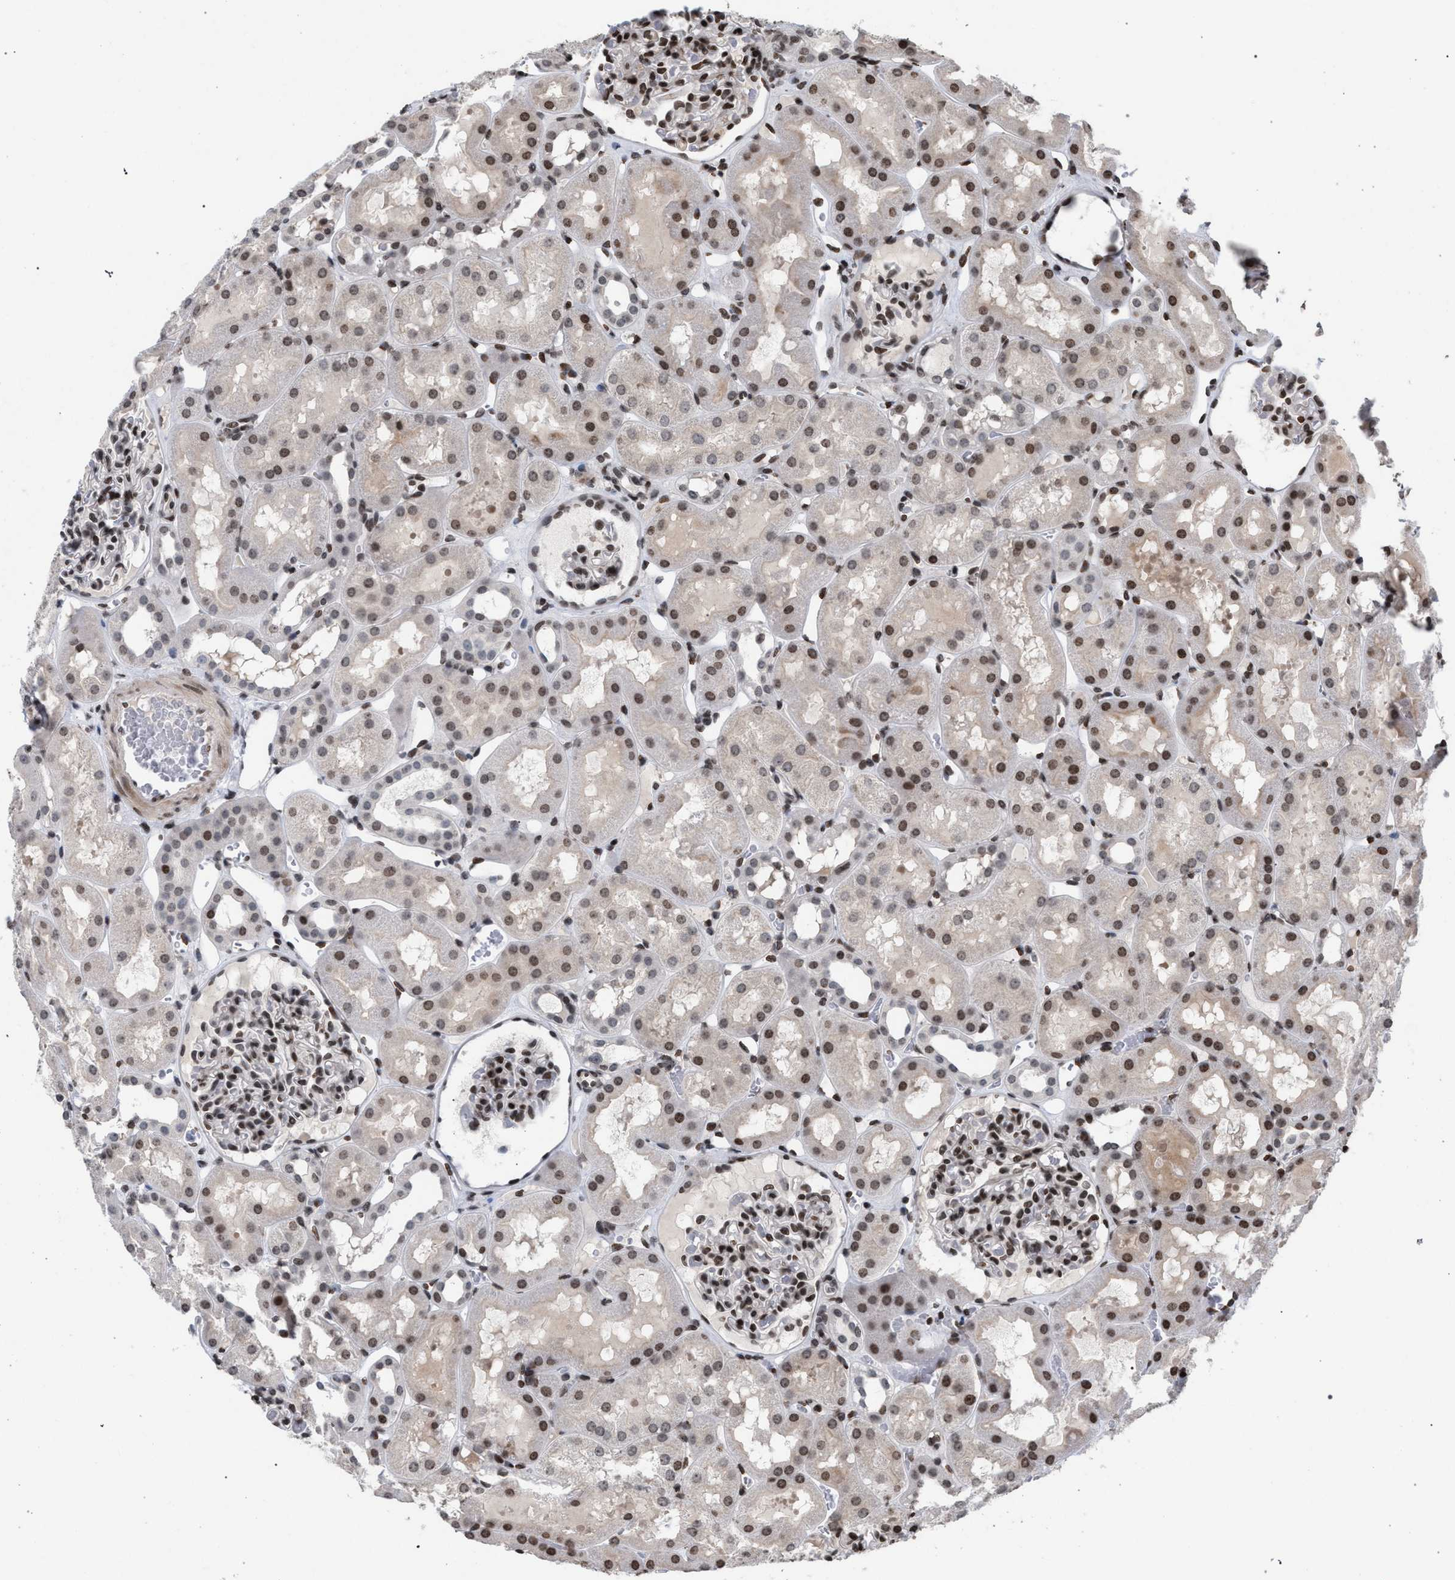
{"staining": {"intensity": "strong", "quantity": "25%-75%", "location": "nuclear"}, "tissue": "kidney", "cell_type": "Cells in glomeruli", "image_type": "normal", "snomed": [{"axis": "morphology", "description": "Normal tissue, NOS"}, {"axis": "topography", "description": "Kidney"}, {"axis": "topography", "description": "Urinary bladder"}], "caption": "Cells in glomeruli reveal high levels of strong nuclear staining in approximately 25%-75% of cells in normal kidney.", "gene": "FOXD3", "patient": {"sex": "male", "age": 16}}